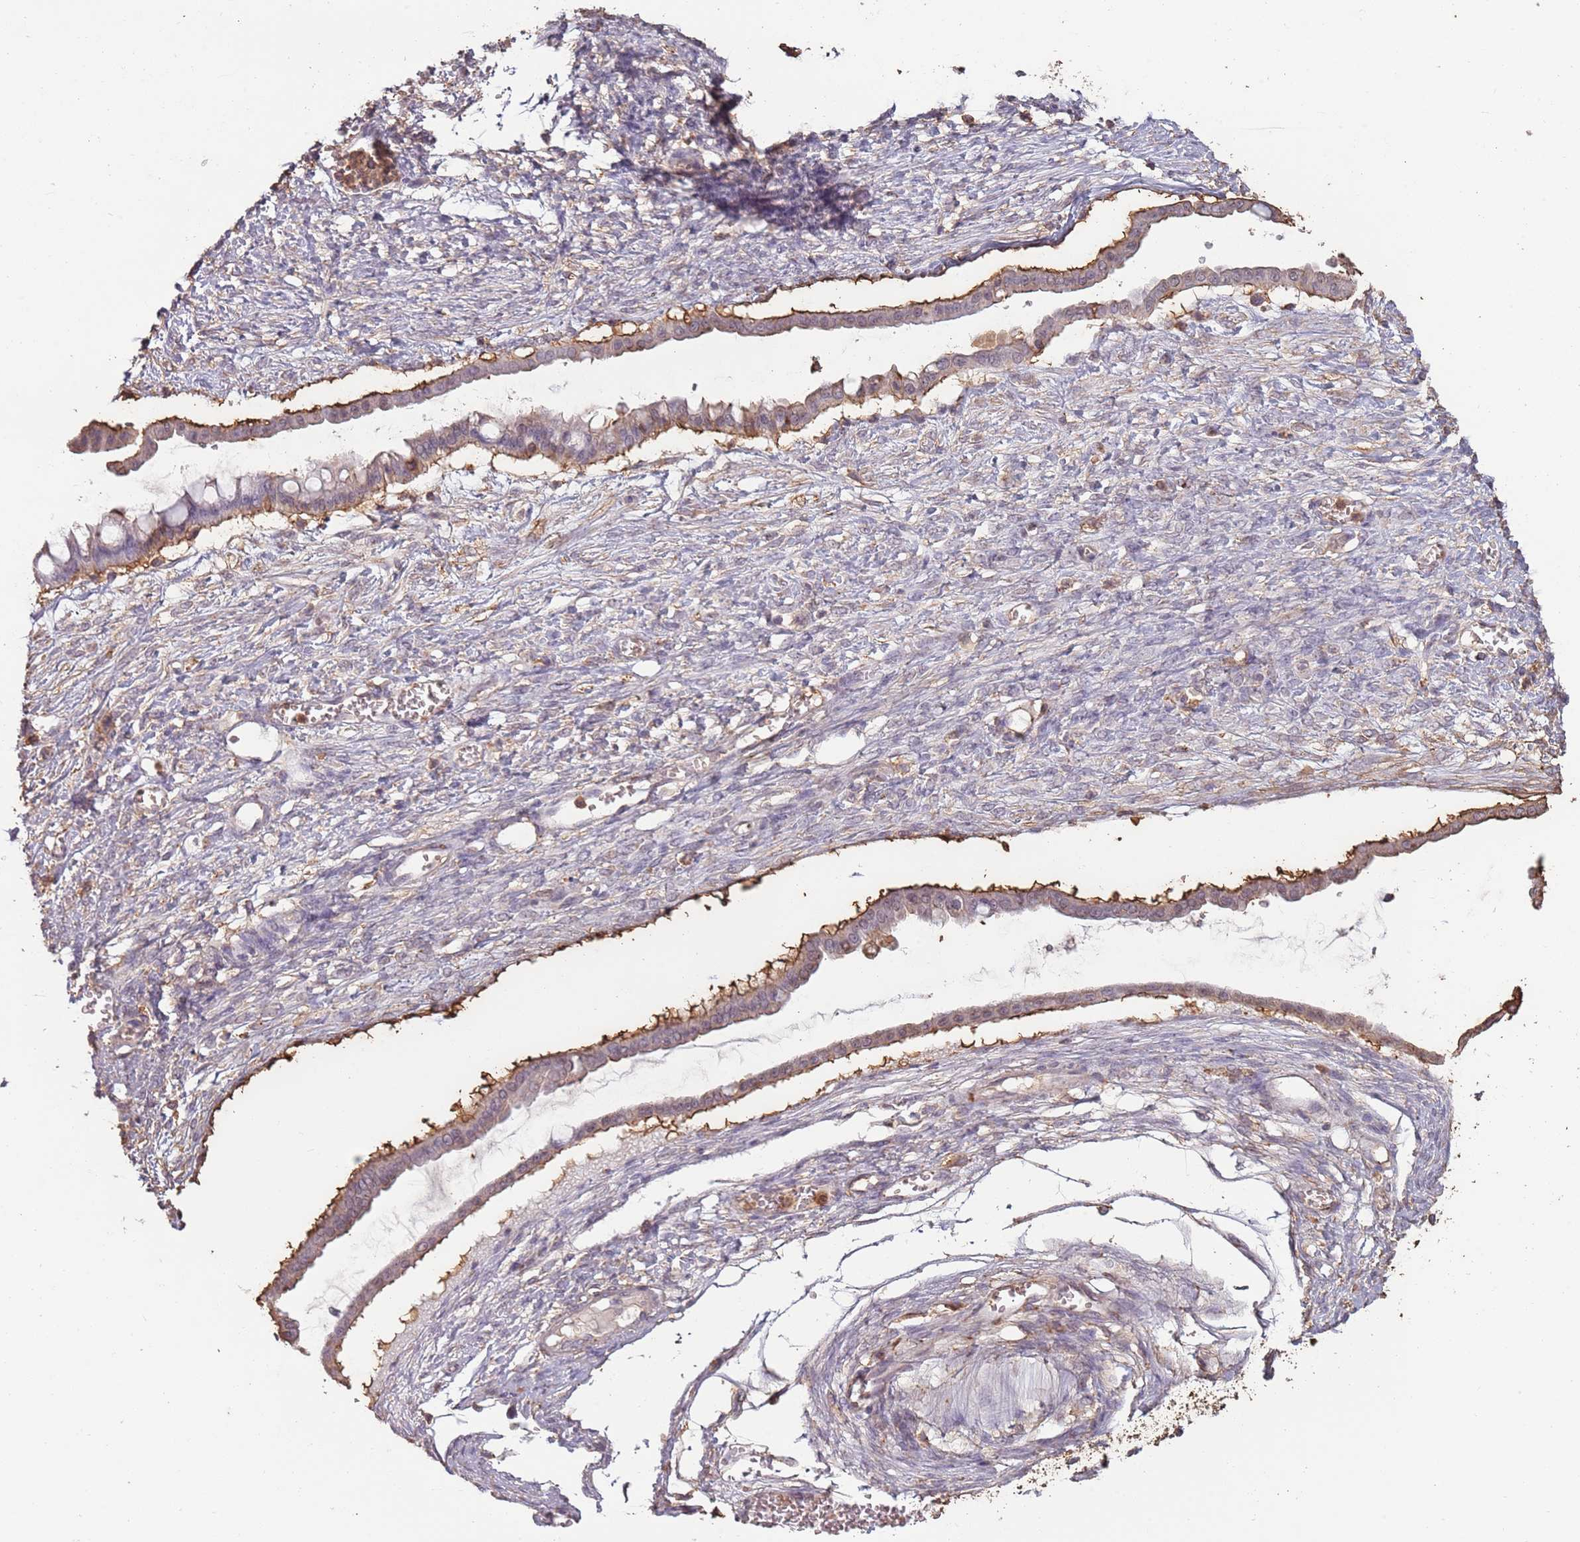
{"staining": {"intensity": "moderate", "quantity": "25%-75%", "location": "cytoplasmic/membranous"}, "tissue": "ovarian cancer", "cell_type": "Tumor cells", "image_type": "cancer", "snomed": [{"axis": "morphology", "description": "Cystadenocarcinoma, mucinous, NOS"}, {"axis": "topography", "description": "Ovary"}], "caption": "Mucinous cystadenocarcinoma (ovarian) stained with a protein marker exhibits moderate staining in tumor cells.", "gene": "ATOSB", "patient": {"sex": "female", "age": 73}}